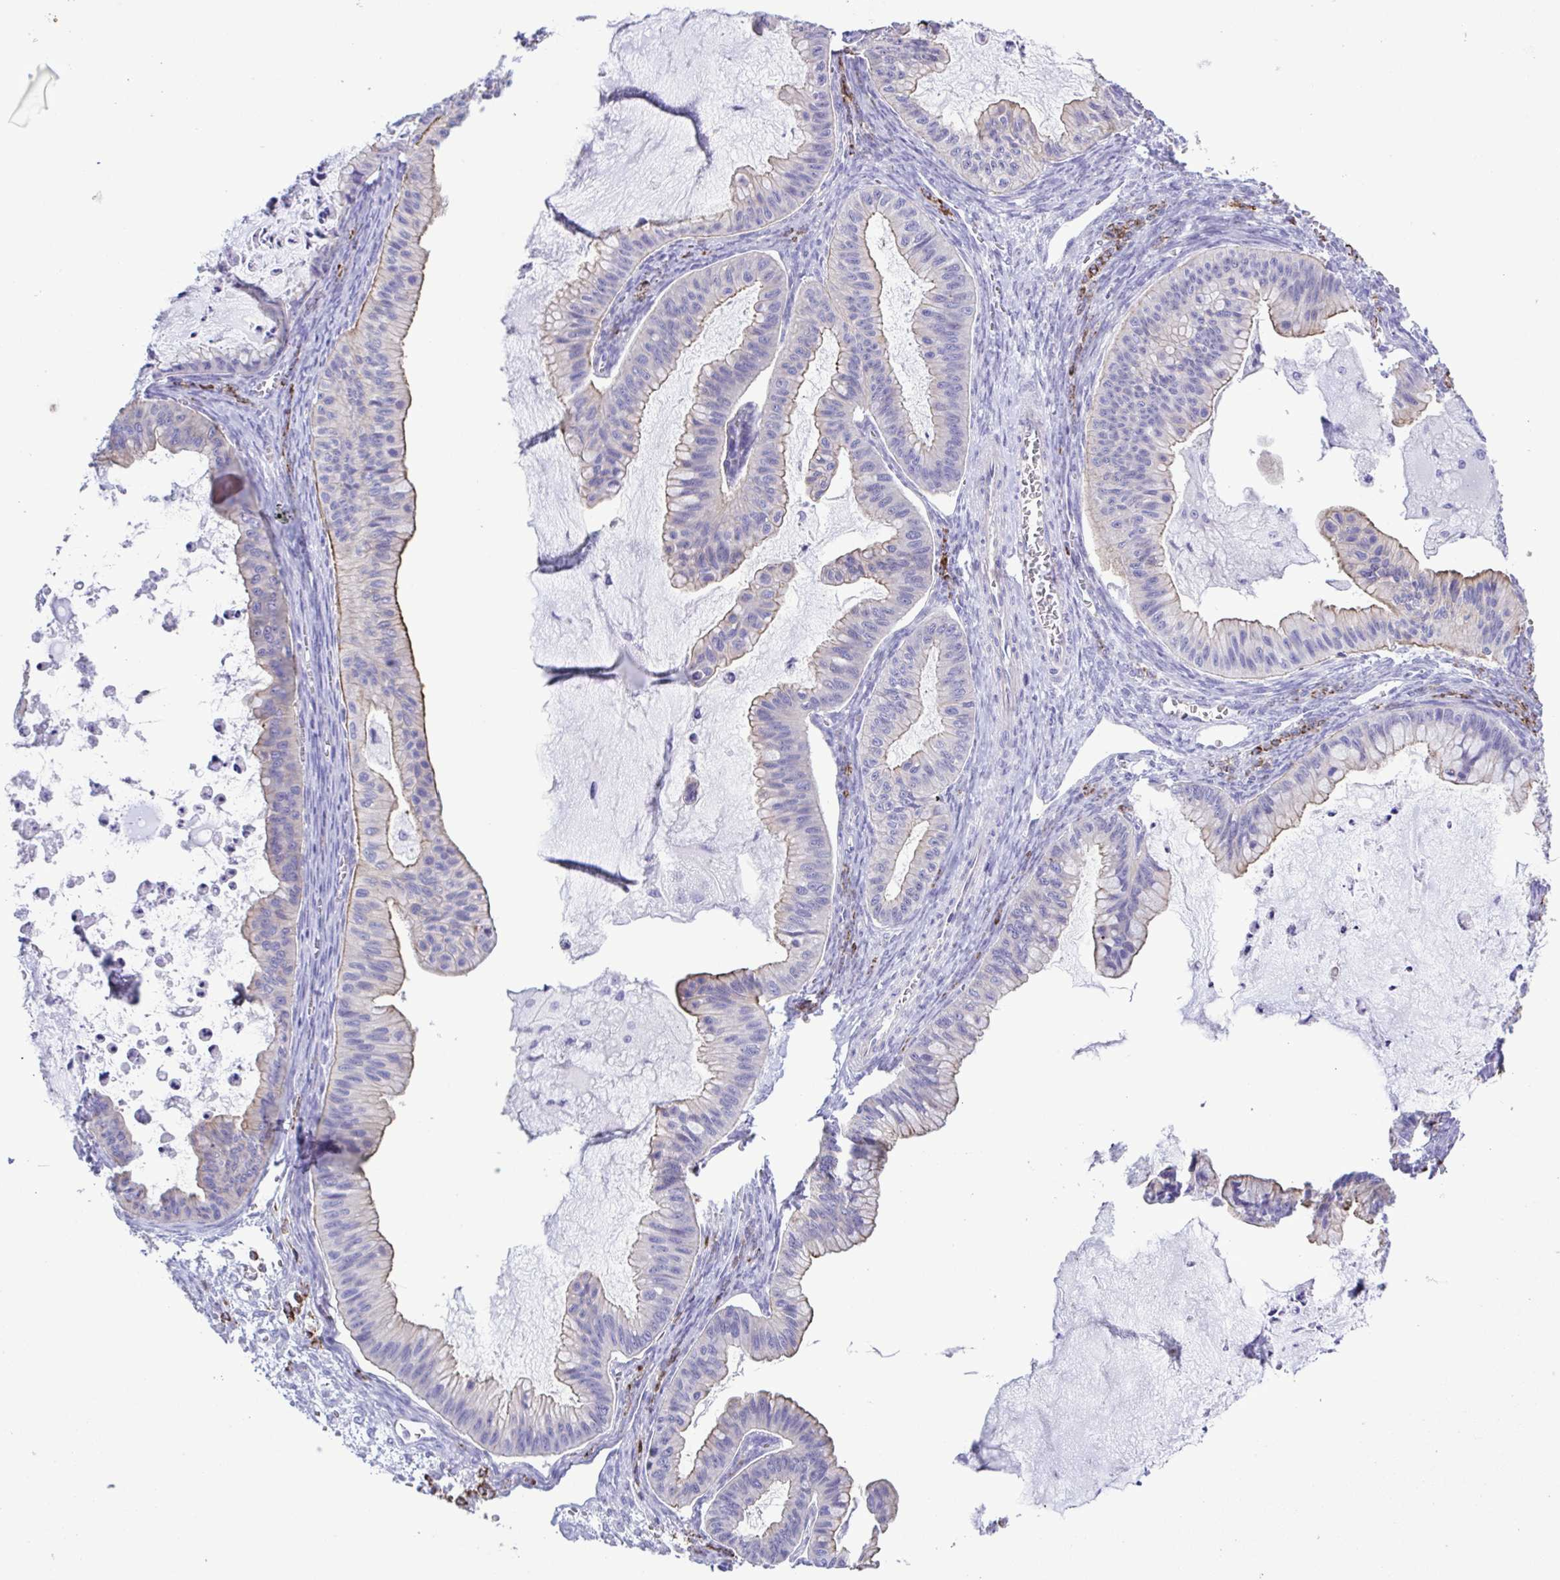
{"staining": {"intensity": "weak", "quantity": "25%-75%", "location": "cytoplasmic/membranous"}, "tissue": "ovarian cancer", "cell_type": "Tumor cells", "image_type": "cancer", "snomed": [{"axis": "morphology", "description": "Cystadenocarcinoma, mucinous, NOS"}, {"axis": "topography", "description": "Ovary"}], "caption": "The photomicrograph displays immunohistochemical staining of ovarian cancer. There is weak cytoplasmic/membranous positivity is seen in about 25%-75% of tumor cells.", "gene": "CYP11A1", "patient": {"sex": "female", "age": 72}}